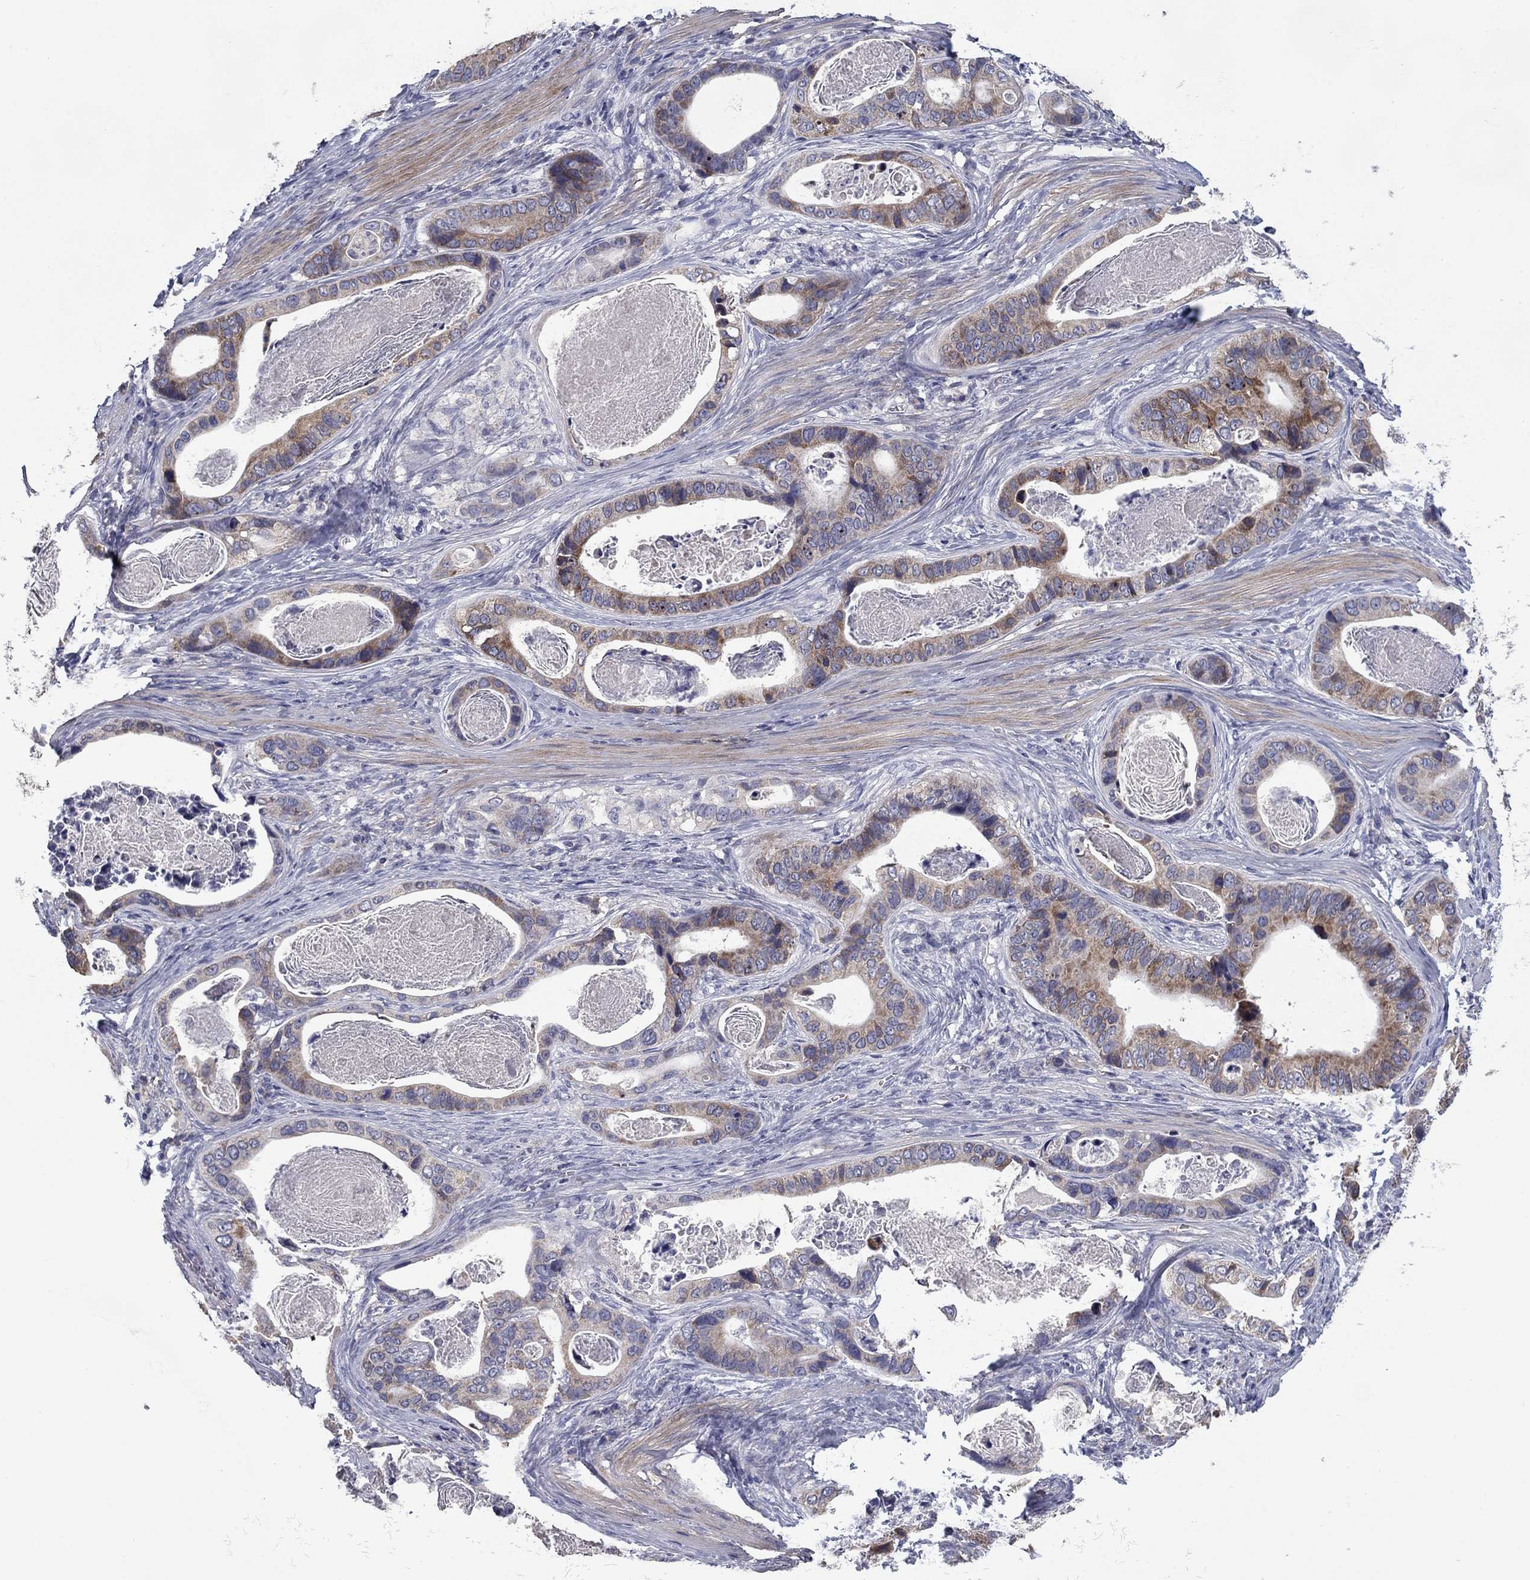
{"staining": {"intensity": "moderate", "quantity": ">75%", "location": "cytoplasmic/membranous"}, "tissue": "stomach cancer", "cell_type": "Tumor cells", "image_type": "cancer", "snomed": [{"axis": "morphology", "description": "Adenocarcinoma, NOS"}, {"axis": "topography", "description": "Stomach"}], "caption": "Immunohistochemistry (IHC) photomicrograph of stomach cancer (adenocarcinoma) stained for a protein (brown), which exhibits medium levels of moderate cytoplasmic/membranous positivity in about >75% of tumor cells.", "gene": "FRK", "patient": {"sex": "male", "age": 84}}